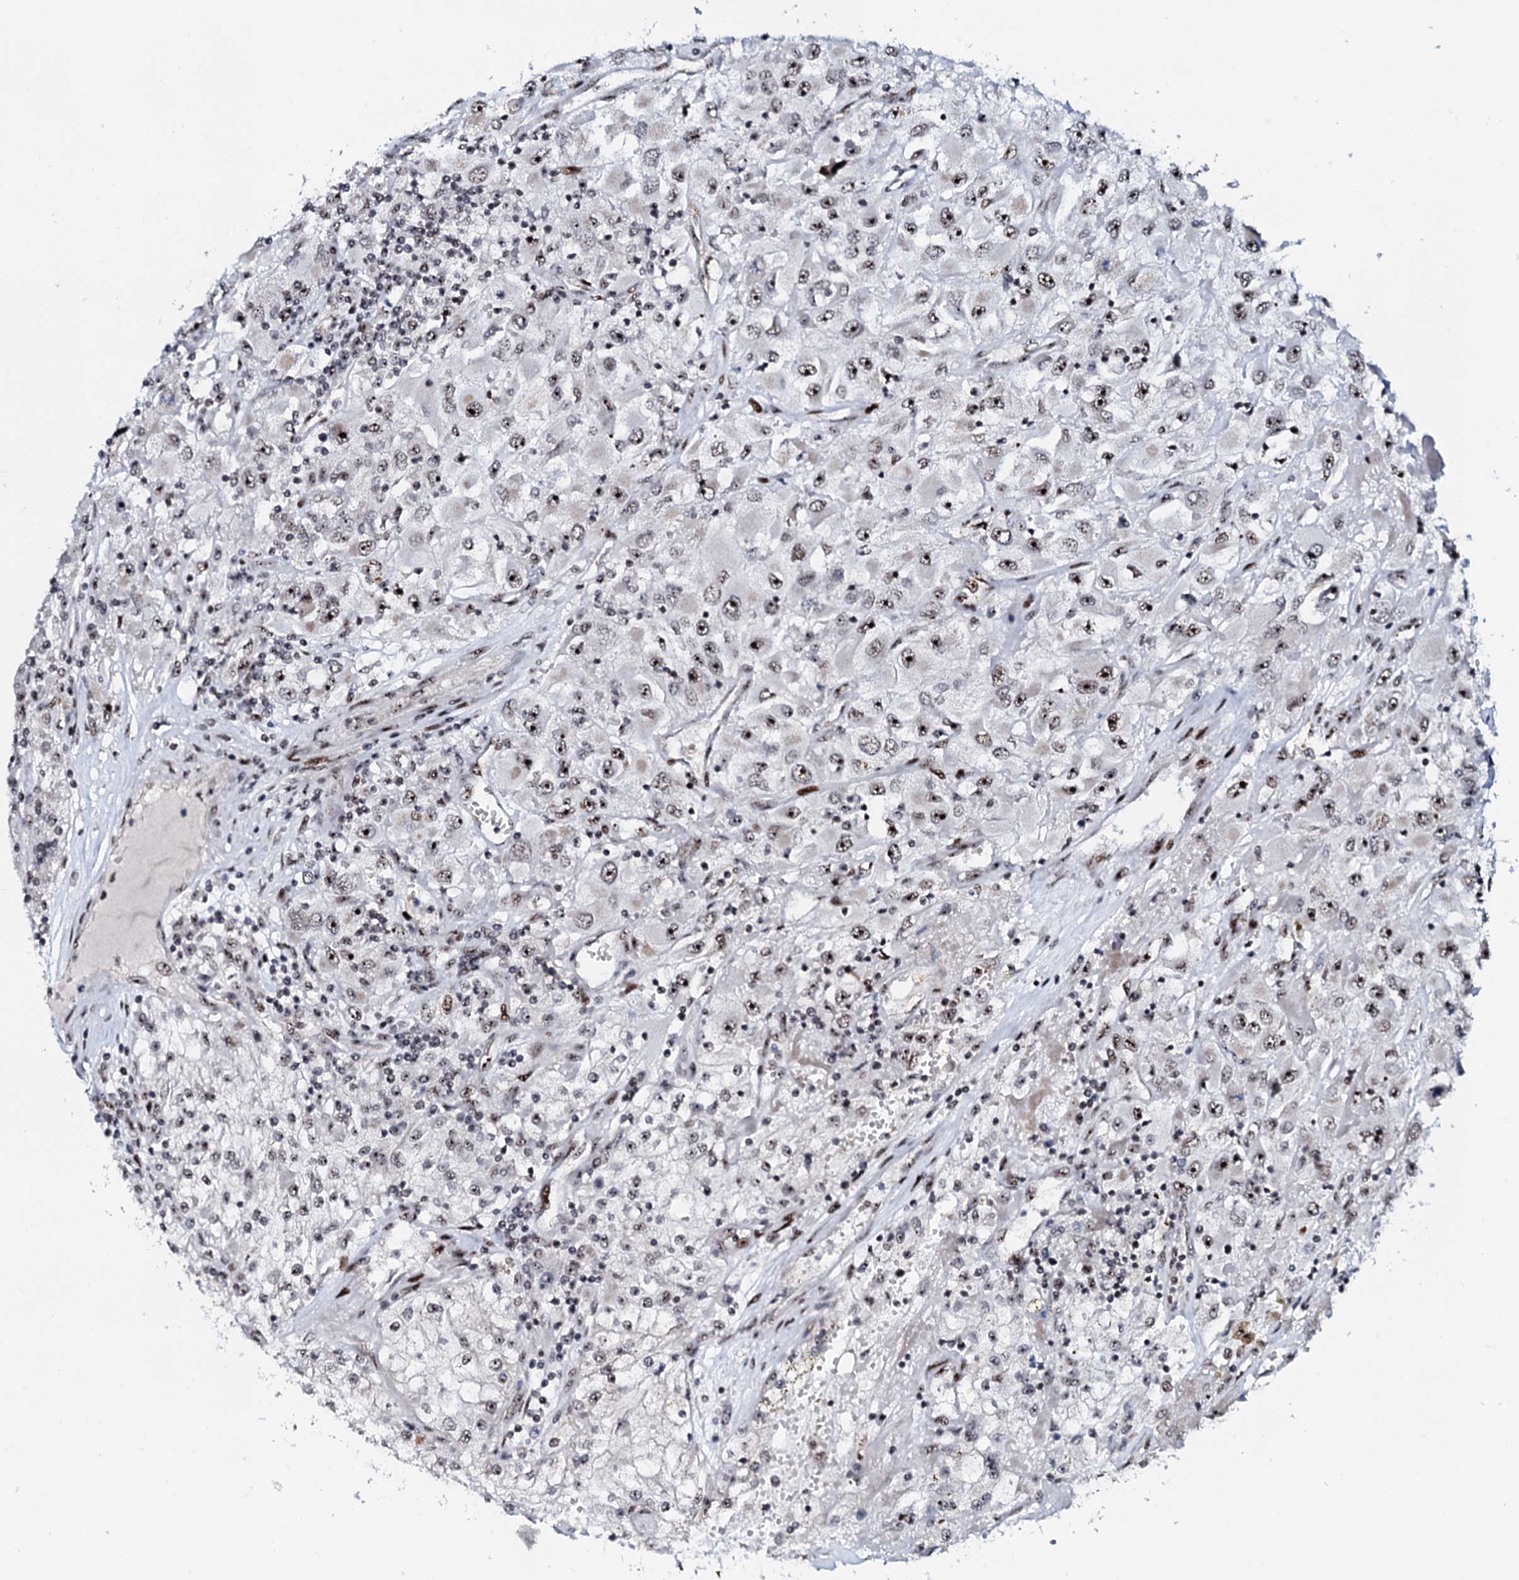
{"staining": {"intensity": "moderate", "quantity": "25%-75%", "location": "nuclear"}, "tissue": "renal cancer", "cell_type": "Tumor cells", "image_type": "cancer", "snomed": [{"axis": "morphology", "description": "Adenocarcinoma, NOS"}, {"axis": "topography", "description": "Kidney"}], "caption": "Human renal cancer (adenocarcinoma) stained with a protein marker exhibits moderate staining in tumor cells.", "gene": "NEUROG3", "patient": {"sex": "female", "age": 52}}